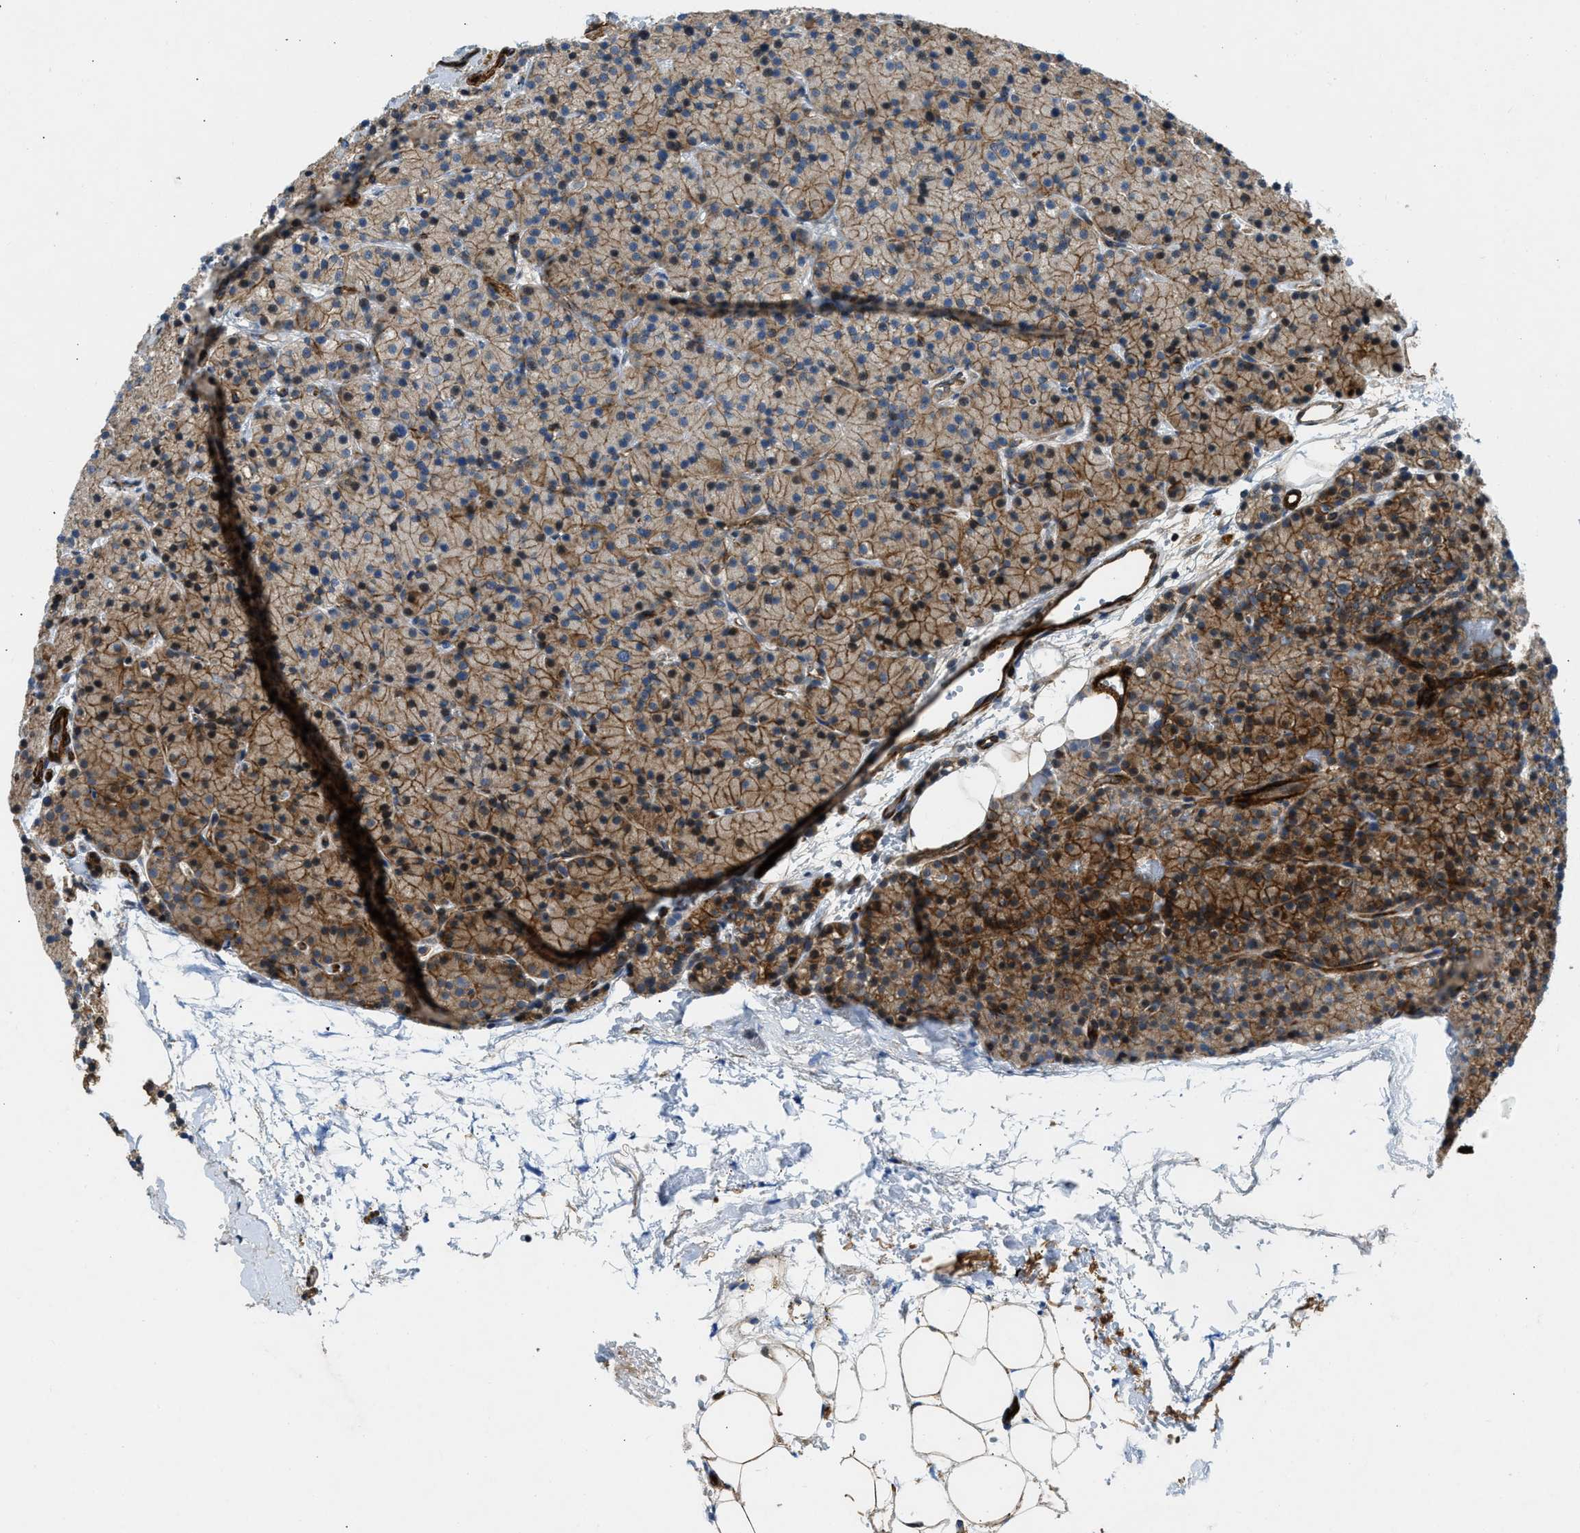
{"staining": {"intensity": "moderate", "quantity": ">75%", "location": "cytoplasmic/membranous"}, "tissue": "parathyroid gland", "cell_type": "Glandular cells", "image_type": "normal", "snomed": [{"axis": "morphology", "description": "Normal tissue, NOS"}, {"axis": "morphology", "description": "Adenoma, NOS"}, {"axis": "topography", "description": "Parathyroid gland"}], "caption": "Glandular cells demonstrate medium levels of moderate cytoplasmic/membranous positivity in about >75% of cells in normal human parathyroid gland. The staining was performed using DAB to visualize the protein expression in brown, while the nuclei were stained in blue with hematoxylin (Magnification: 20x).", "gene": "NYNRIN", "patient": {"sex": "male", "age": 75}}